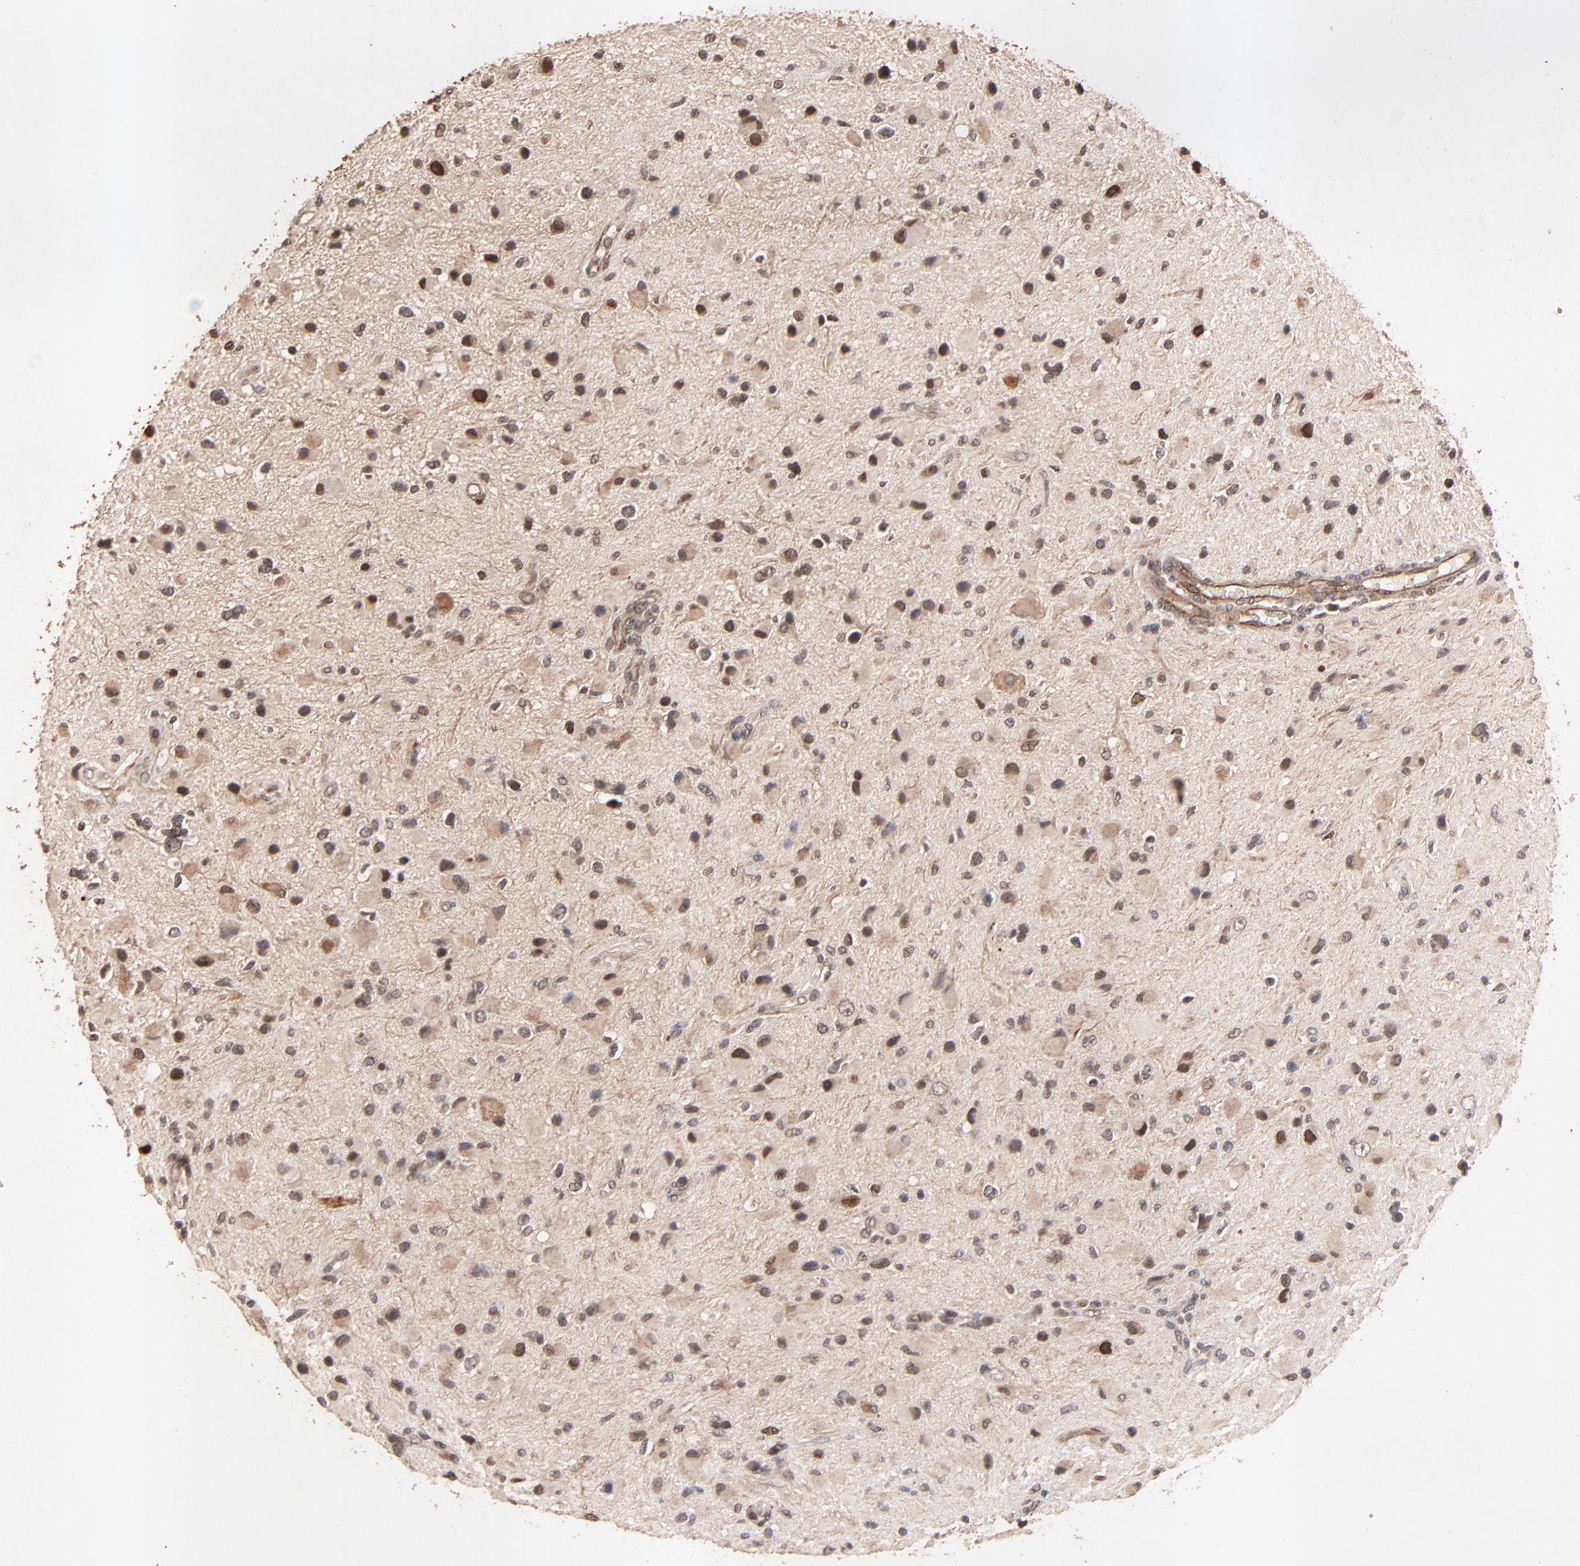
{"staining": {"intensity": "moderate", "quantity": "<25%", "location": "cytoplasmic/membranous,nuclear"}, "tissue": "glioma", "cell_type": "Tumor cells", "image_type": "cancer", "snomed": [{"axis": "morphology", "description": "Glioma, malignant, Low grade"}, {"axis": "topography", "description": "Brain"}], "caption": "Human malignant glioma (low-grade) stained with a protein marker displays moderate staining in tumor cells.", "gene": "FAM227A", "patient": {"sex": "female", "age": 32}}